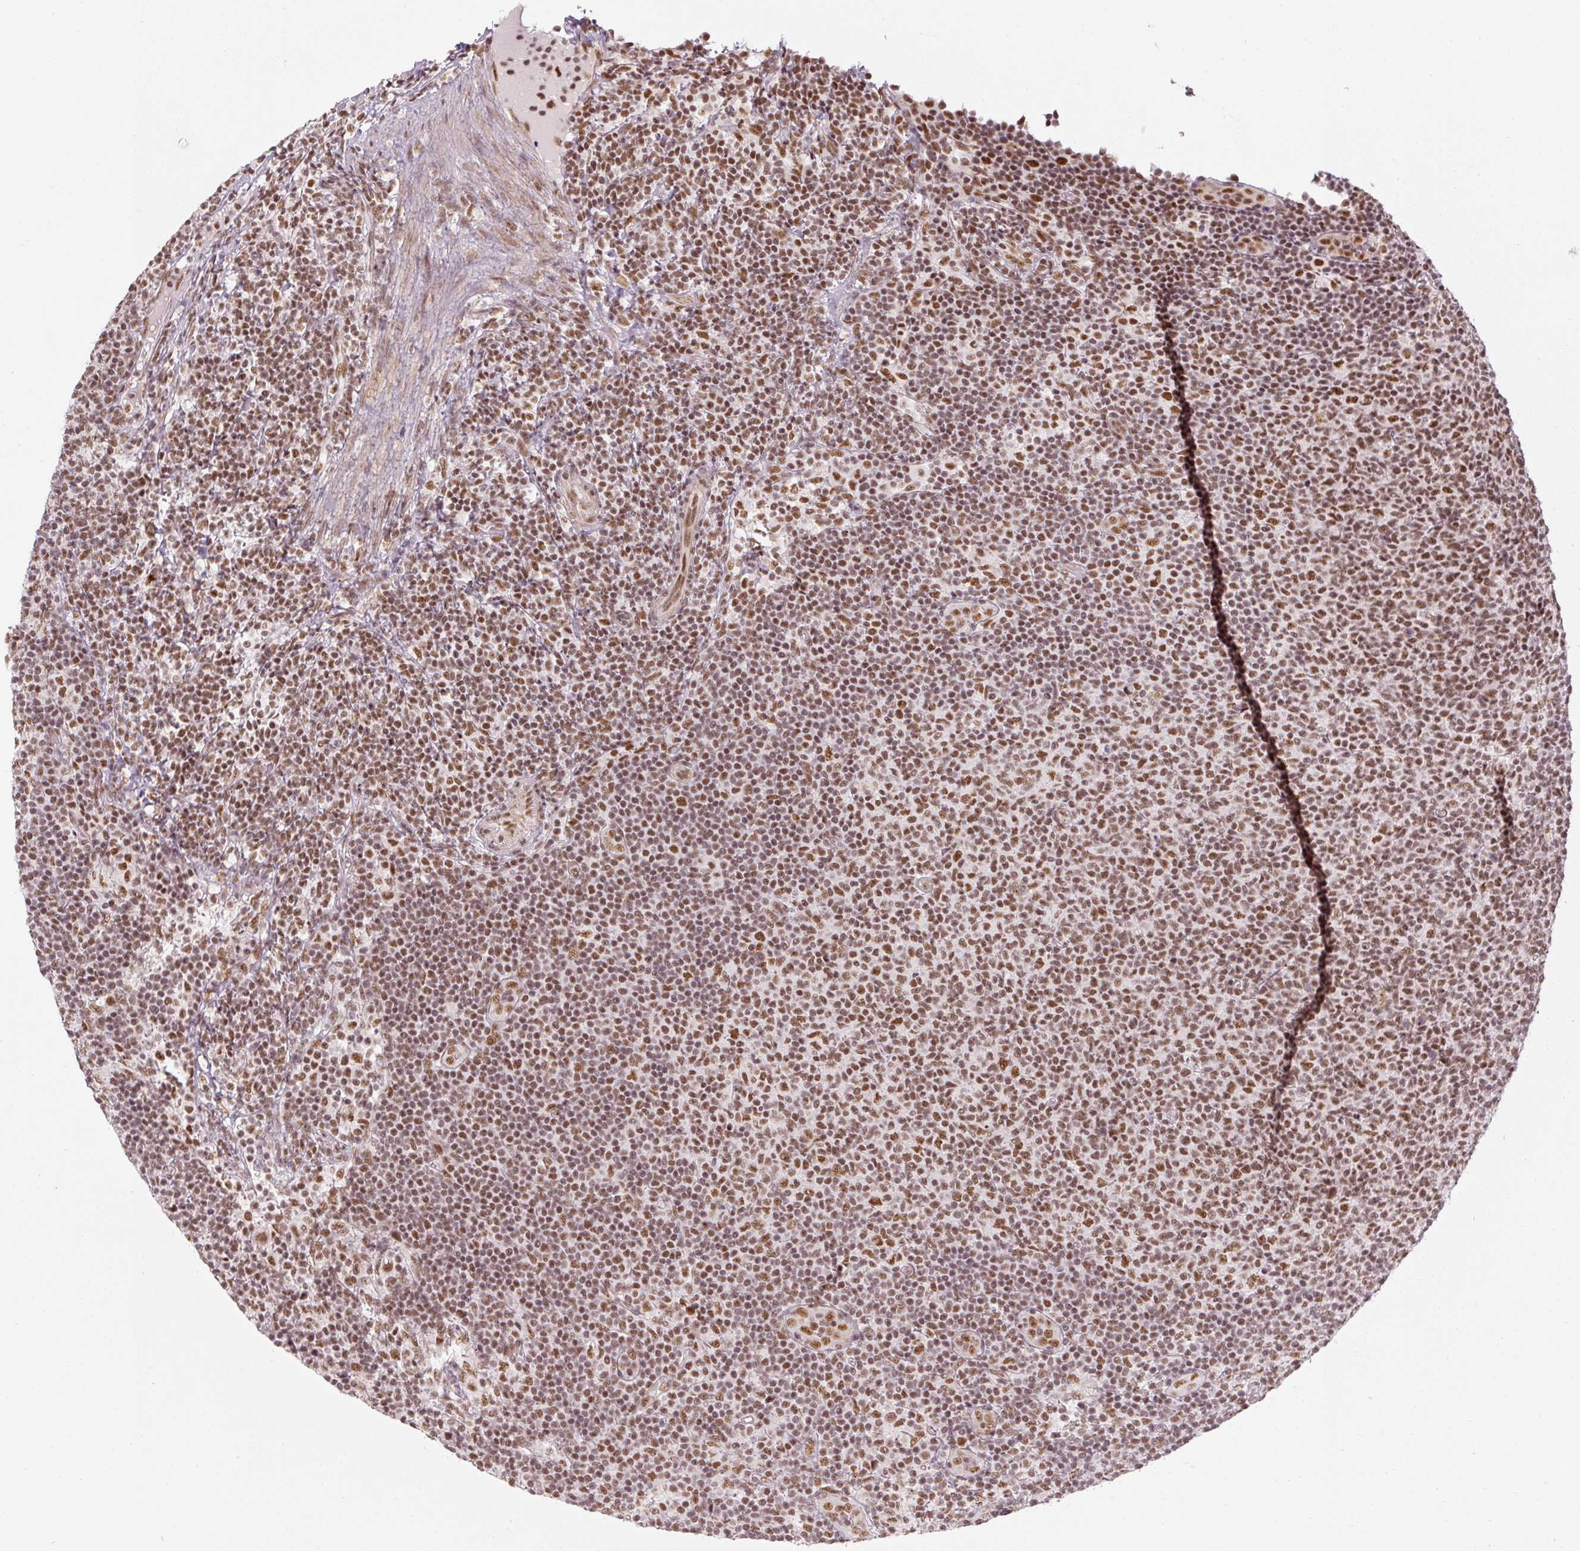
{"staining": {"intensity": "moderate", "quantity": ">75%", "location": "nuclear"}, "tissue": "lymphoma", "cell_type": "Tumor cells", "image_type": "cancer", "snomed": [{"axis": "morphology", "description": "Malignant lymphoma, non-Hodgkin's type, Low grade"}, {"axis": "topography", "description": "Lymph node"}], "caption": "There is medium levels of moderate nuclear expression in tumor cells of lymphoma, as demonstrated by immunohistochemical staining (brown color).", "gene": "U2AF2", "patient": {"sex": "male", "age": 66}}